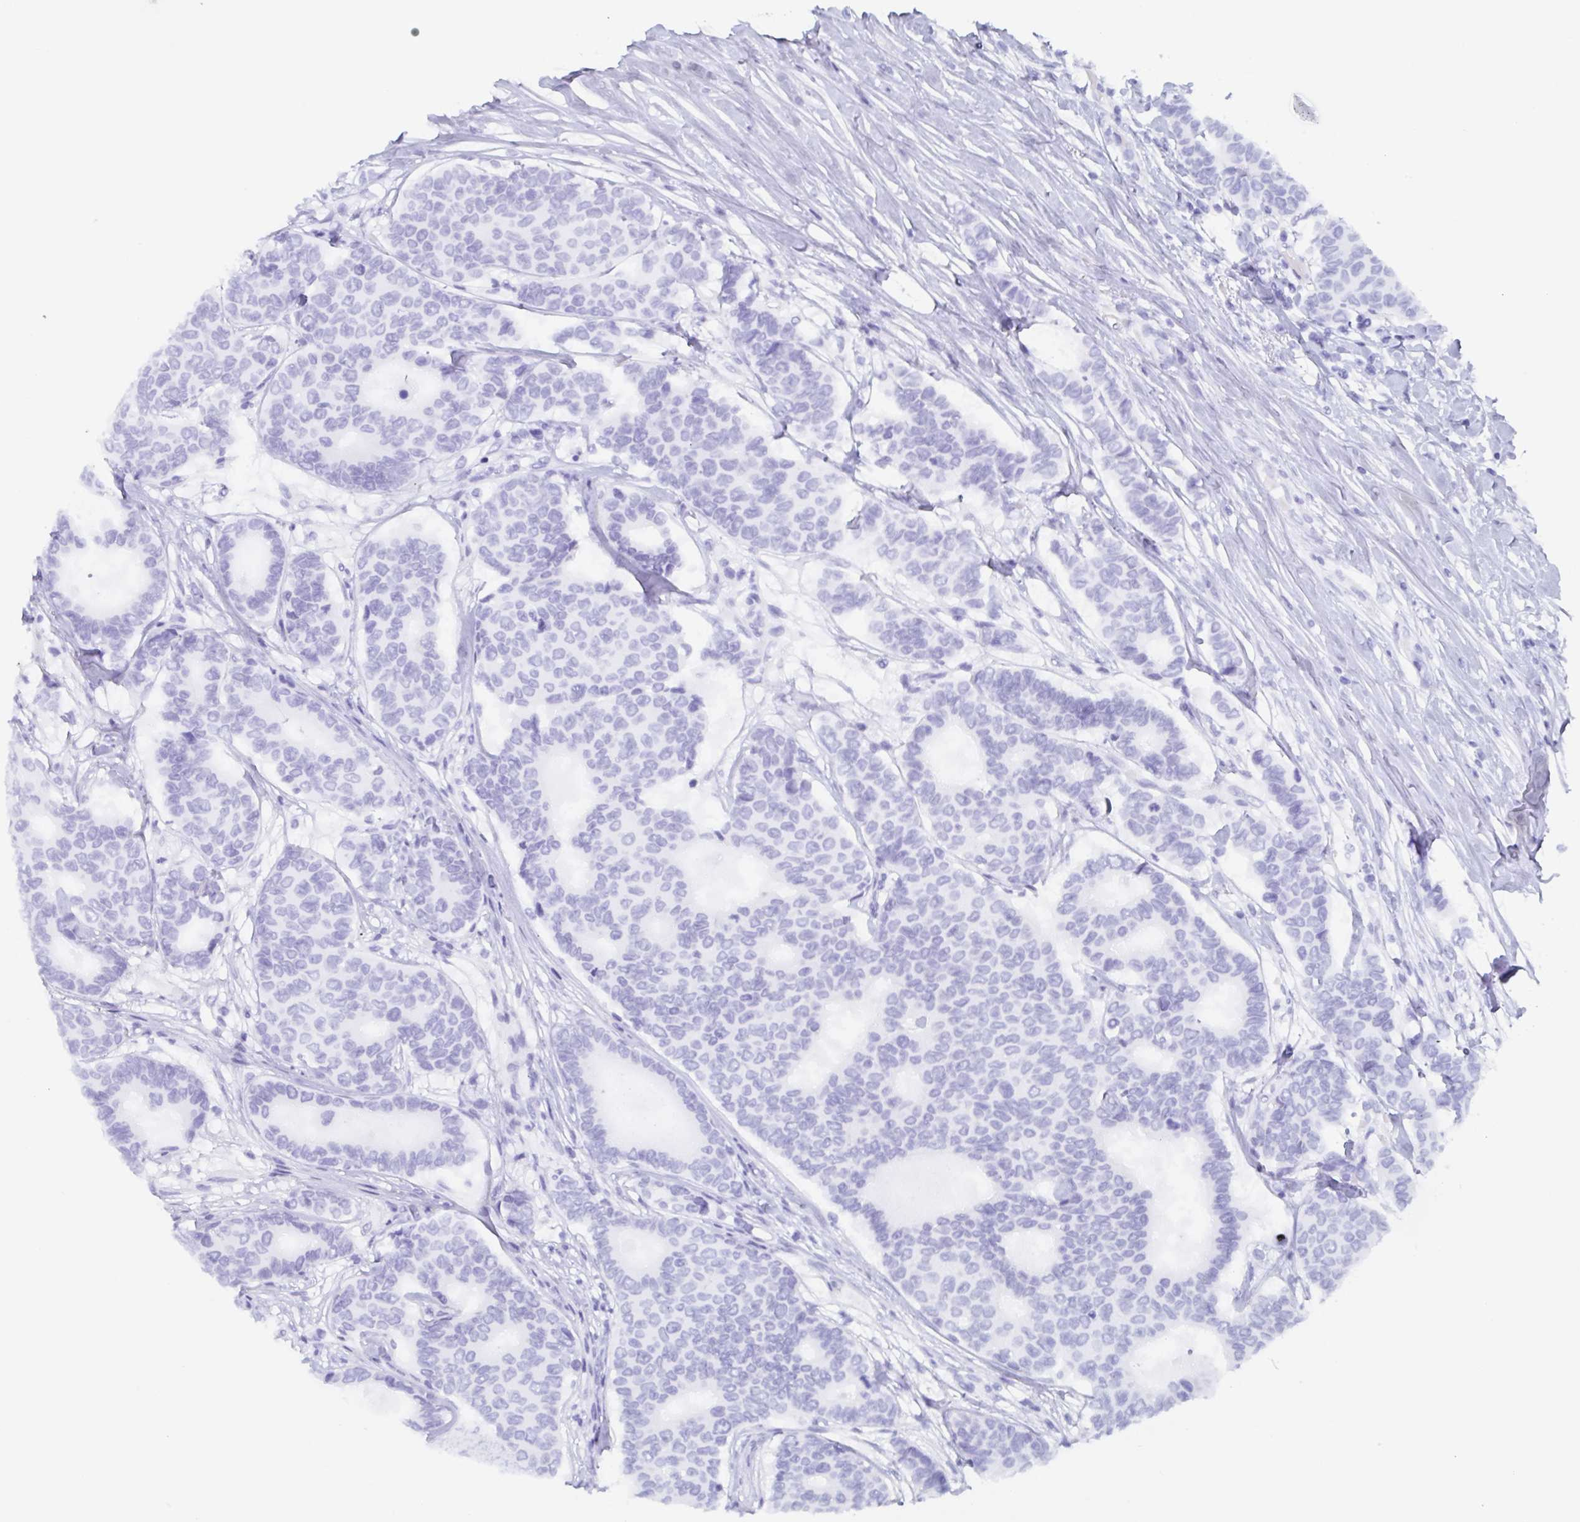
{"staining": {"intensity": "negative", "quantity": "none", "location": "none"}, "tissue": "breast cancer", "cell_type": "Tumor cells", "image_type": "cancer", "snomed": [{"axis": "morphology", "description": "Duct carcinoma"}, {"axis": "topography", "description": "Breast"}], "caption": "This image is of intraductal carcinoma (breast) stained with immunohistochemistry to label a protein in brown with the nuclei are counter-stained blue. There is no expression in tumor cells. (IHC, brightfield microscopy, high magnification).", "gene": "AGFG2", "patient": {"sex": "female", "age": 75}}